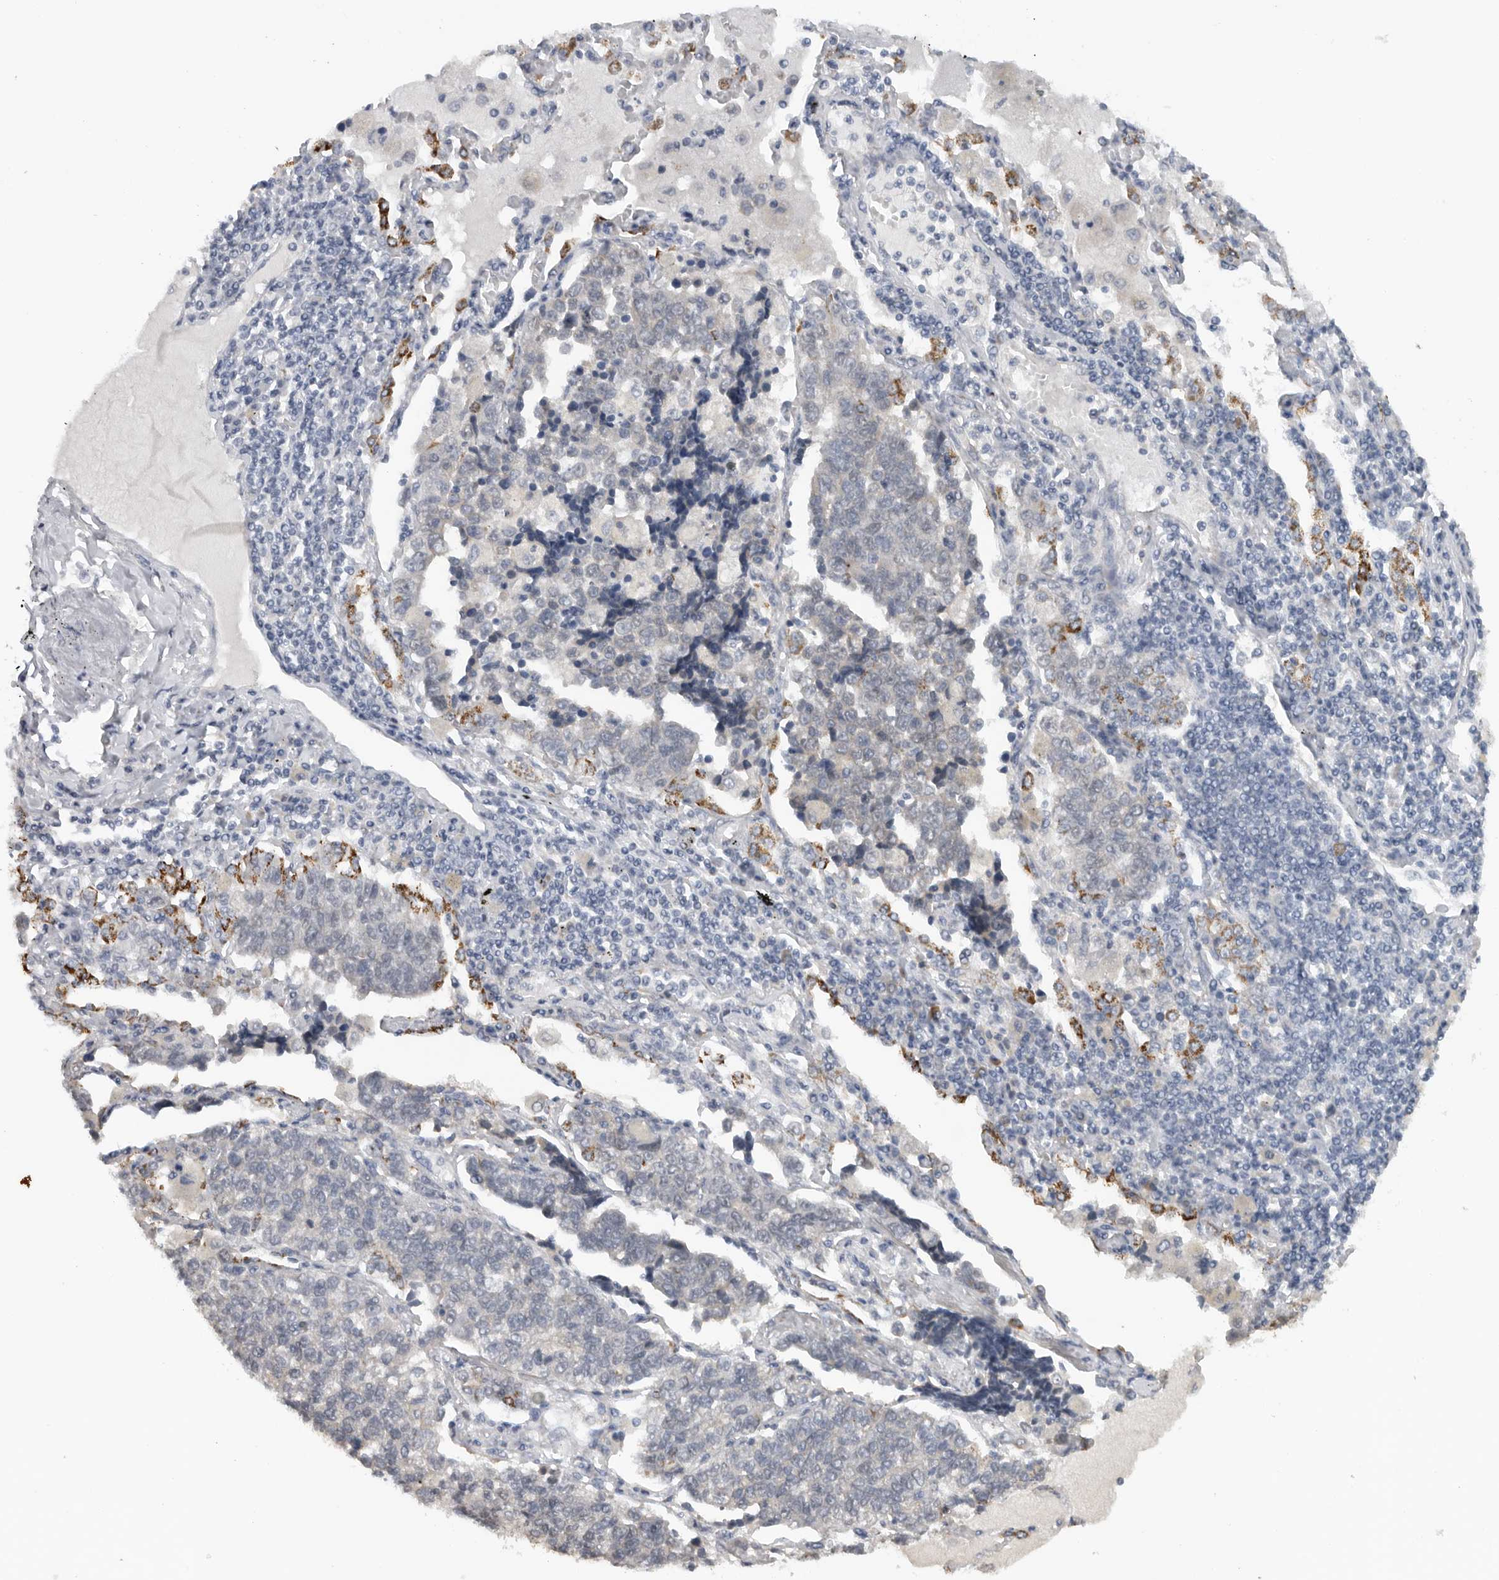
{"staining": {"intensity": "weak", "quantity": "<25%", "location": "nuclear"}, "tissue": "lung cancer", "cell_type": "Tumor cells", "image_type": "cancer", "snomed": [{"axis": "morphology", "description": "Adenocarcinoma, NOS"}, {"axis": "topography", "description": "Lung"}], "caption": "Photomicrograph shows no significant protein positivity in tumor cells of lung adenocarcinoma.", "gene": "DYRK2", "patient": {"sex": "male", "age": 49}}